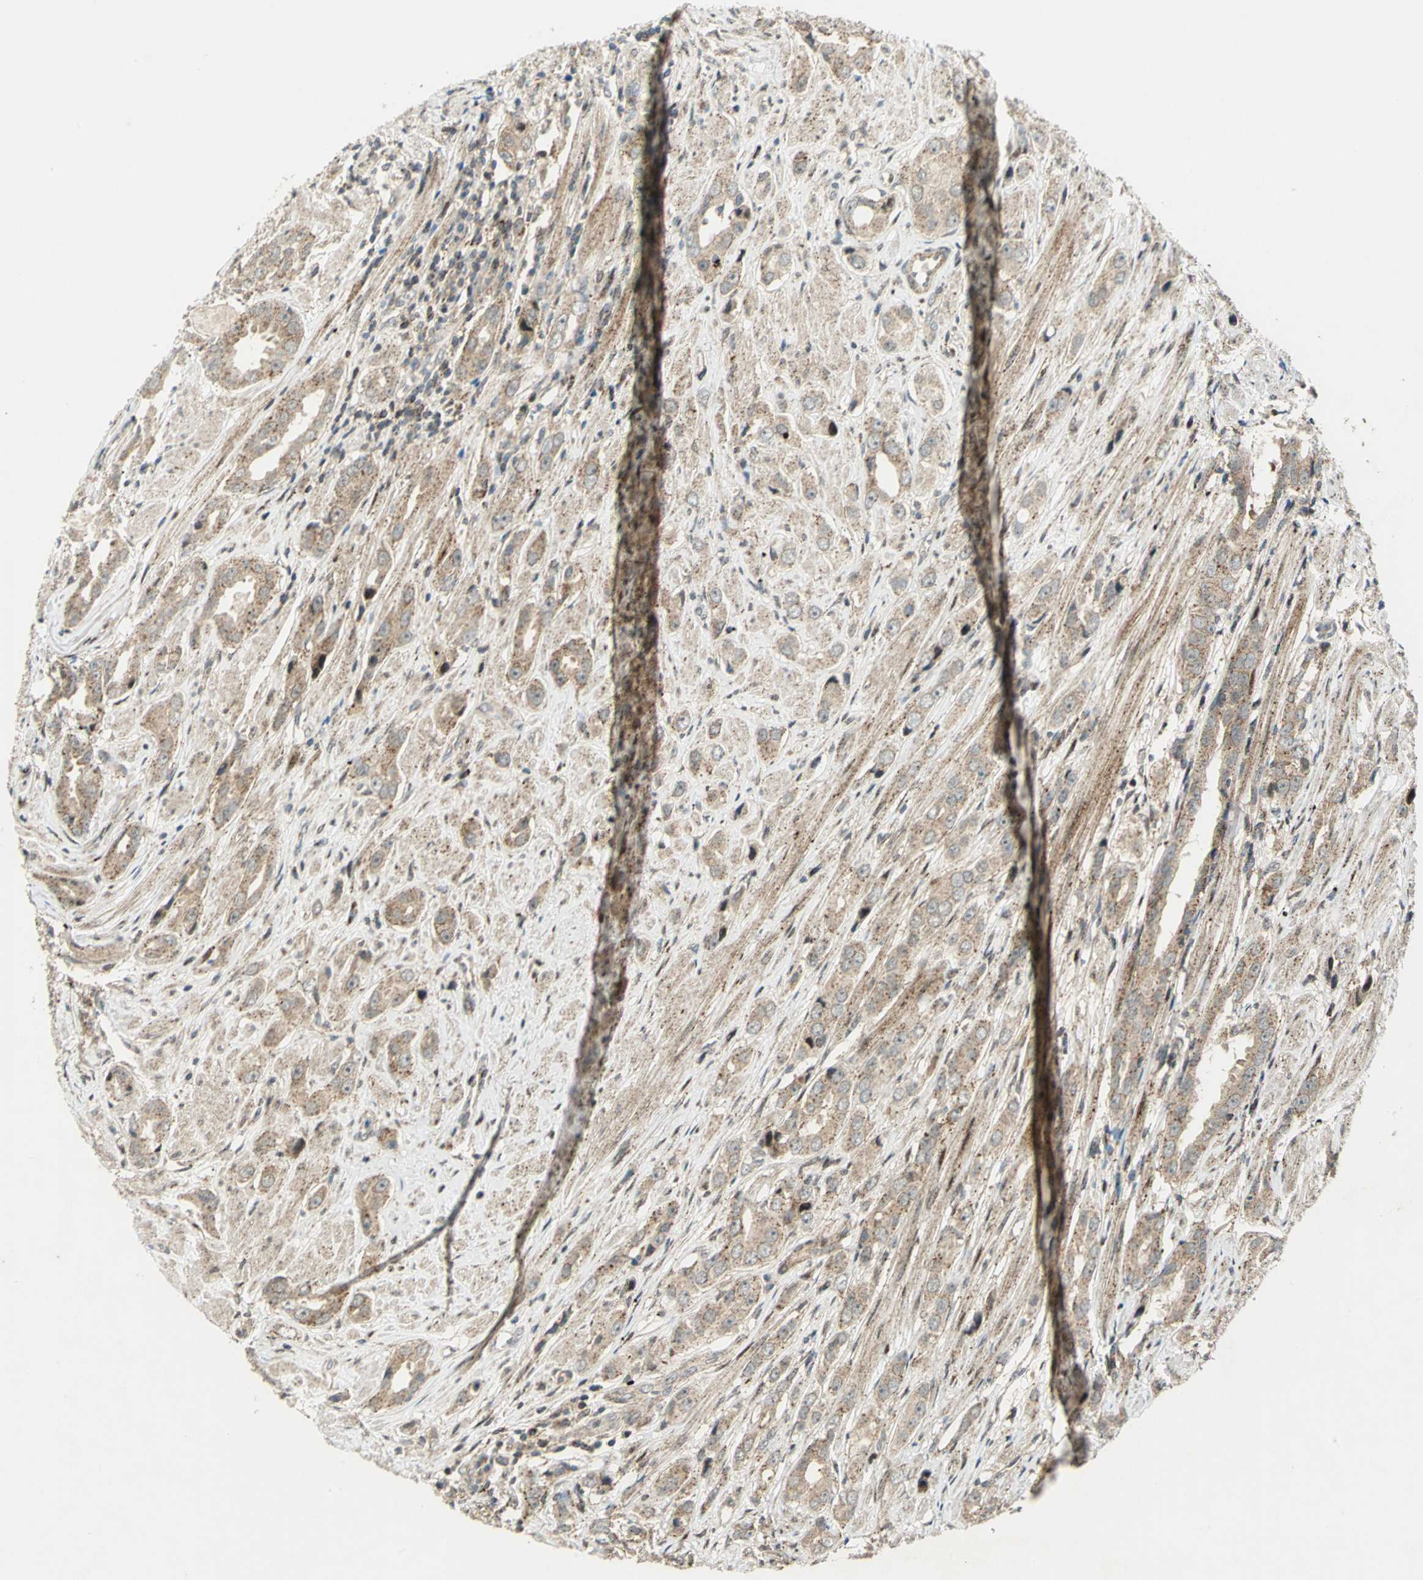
{"staining": {"intensity": "moderate", "quantity": ">75%", "location": "cytoplasmic/membranous"}, "tissue": "prostate cancer", "cell_type": "Tumor cells", "image_type": "cancer", "snomed": [{"axis": "morphology", "description": "Adenocarcinoma, Medium grade"}, {"axis": "topography", "description": "Prostate"}], "caption": "Immunohistochemical staining of prostate medium-grade adenocarcinoma shows medium levels of moderate cytoplasmic/membranous protein expression in approximately >75% of tumor cells.", "gene": "ATP6V1A", "patient": {"sex": "male", "age": 53}}